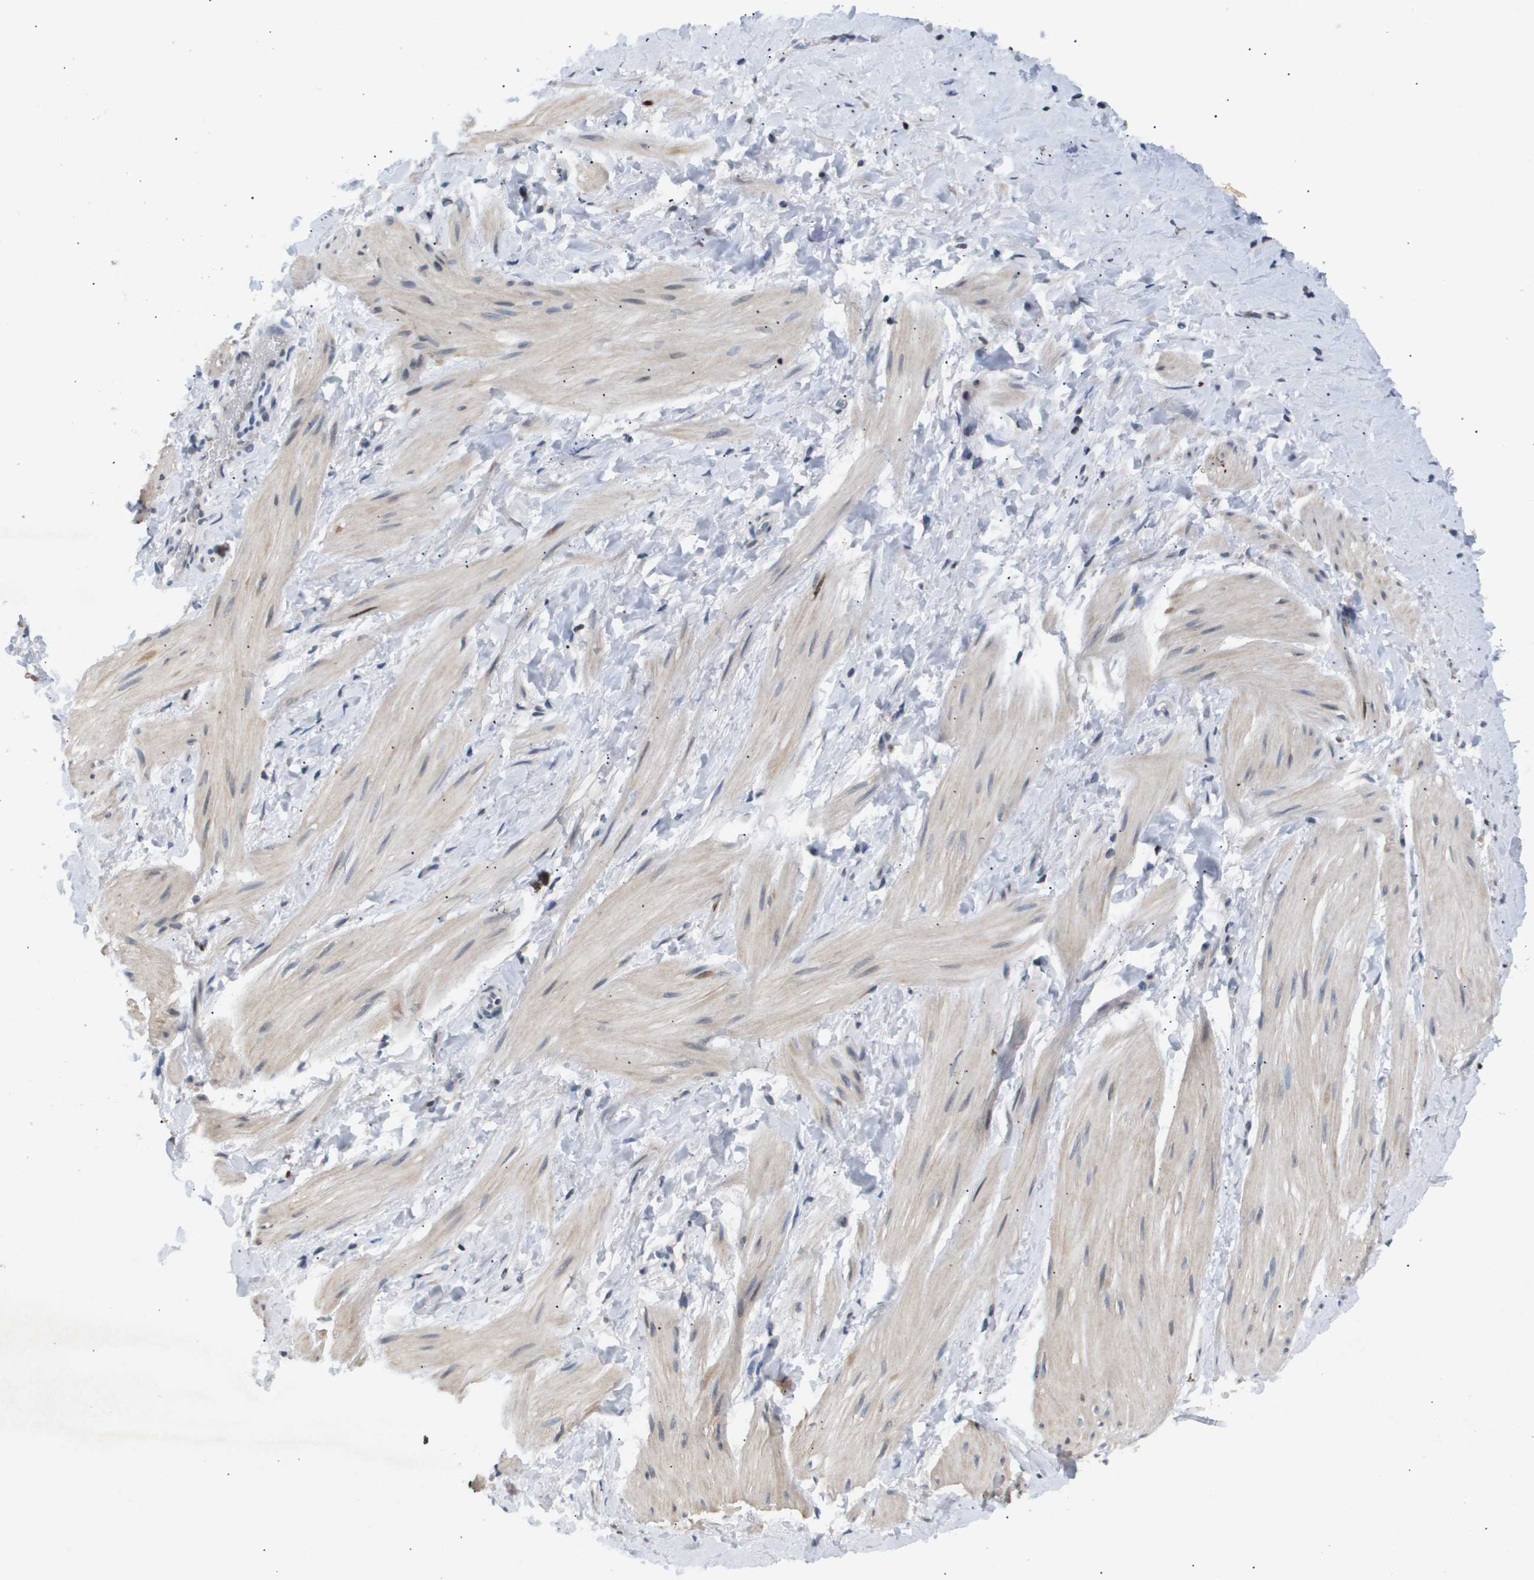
{"staining": {"intensity": "moderate", "quantity": "<25%", "location": "nuclear"}, "tissue": "smooth muscle", "cell_type": "Smooth muscle cells", "image_type": "normal", "snomed": [{"axis": "morphology", "description": "Normal tissue, NOS"}, {"axis": "topography", "description": "Smooth muscle"}], "caption": "Protein staining reveals moderate nuclear positivity in about <25% of smooth muscle cells in benign smooth muscle.", "gene": "ANAPC2", "patient": {"sex": "male", "age": 16}}